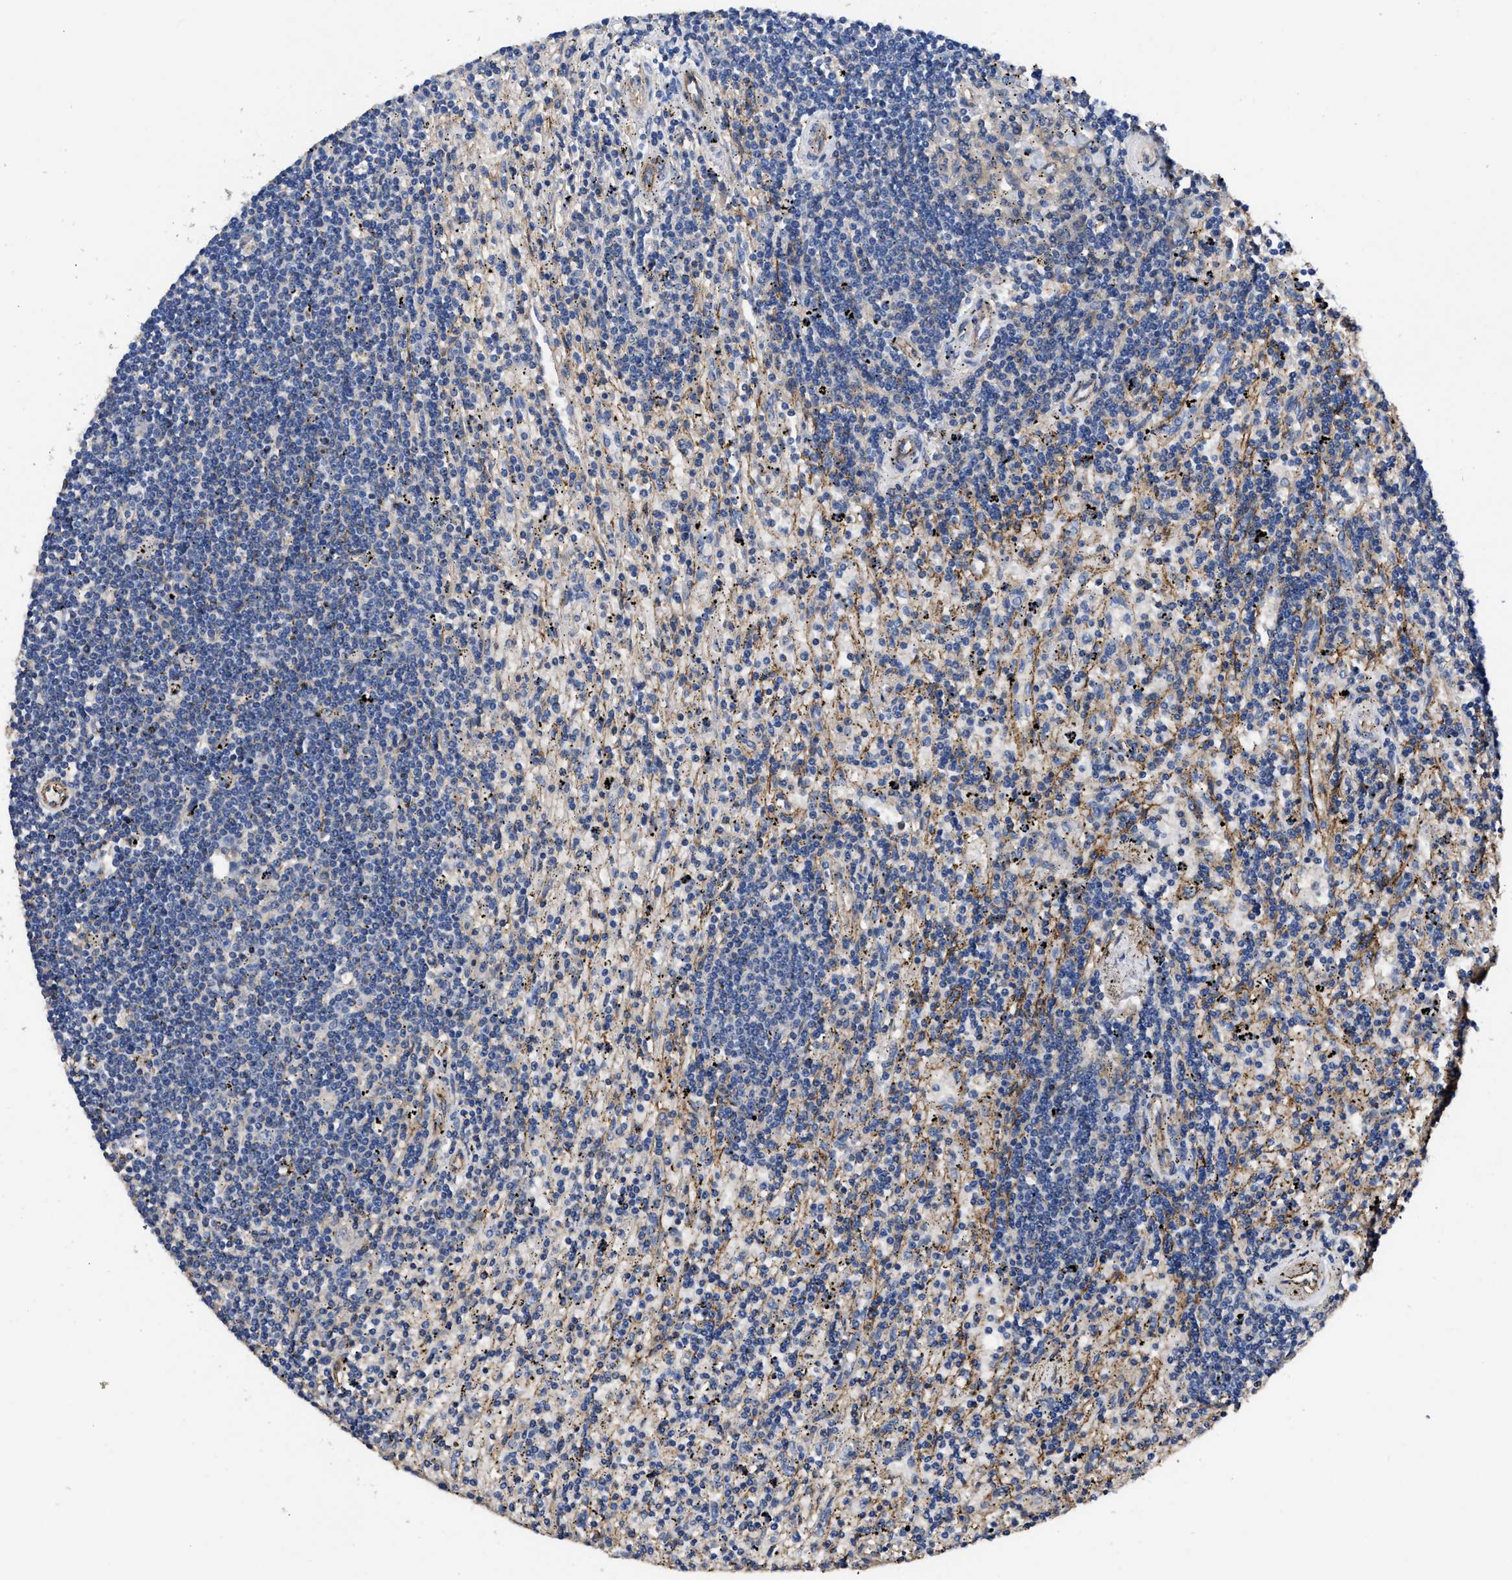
{"staining": {"intensity": "negative", "quantity": "none", "location": "none"}, "tissue": "lymphoma", "cell_type": "Tumor cells", "image_type": "cancer", "snomed": [{"axis": "morphology", "description": "Malignant lymphoma, non-Hodgkin's type, Low grade"}, {"axis": "topography", "description": "Spleen"}], "caption": "There is no significant positivity in tumor cells of malignant lymphoma, non-Hodgkin's type (low-grade). The staining is performed using DAB (3,3'-diaminobenzidine) brown chromogen with nuclei counter-stained in using hematoxylin.", "gene": "USP4", "patient": {"sex": "male", "age": 76}}